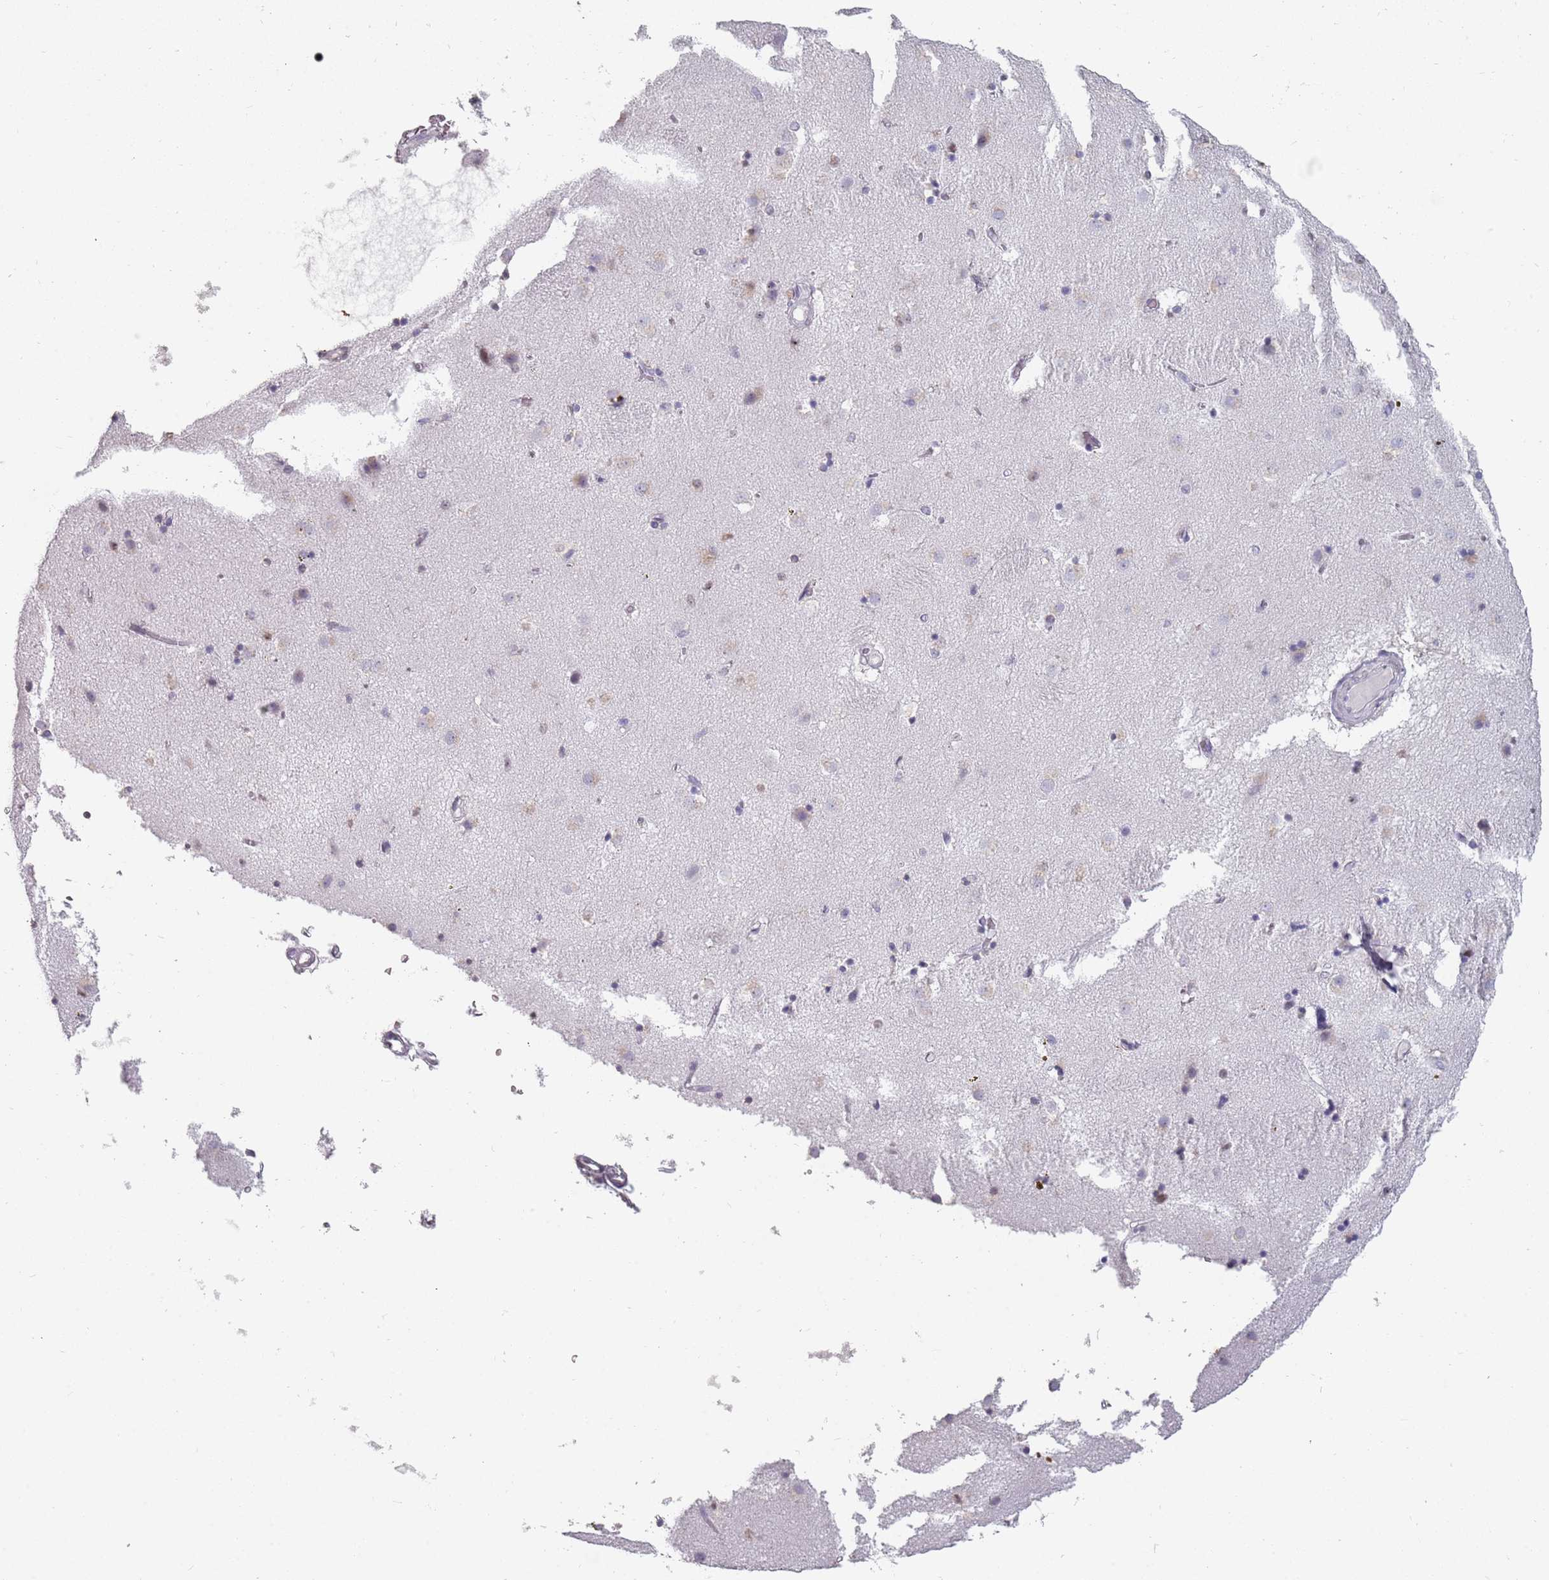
{"staining": {"intensity": "negative", "quantity": "none", "location": "none"}, "tissue": "caudate", "cell_type": "Glial cells", "image_type": "normal", "snomed": [{"axis": "morphology", "description": "Normal tissue, NOS"}, {"axis": "topography", "description": "Lateral ventricle wall"}], "caption": "This is an IHC histopathology image of unremarkable human caudate. There is no expression in glial cells.", "gene": "DDX4", "patient": {"sex": "male", "age": 70}}